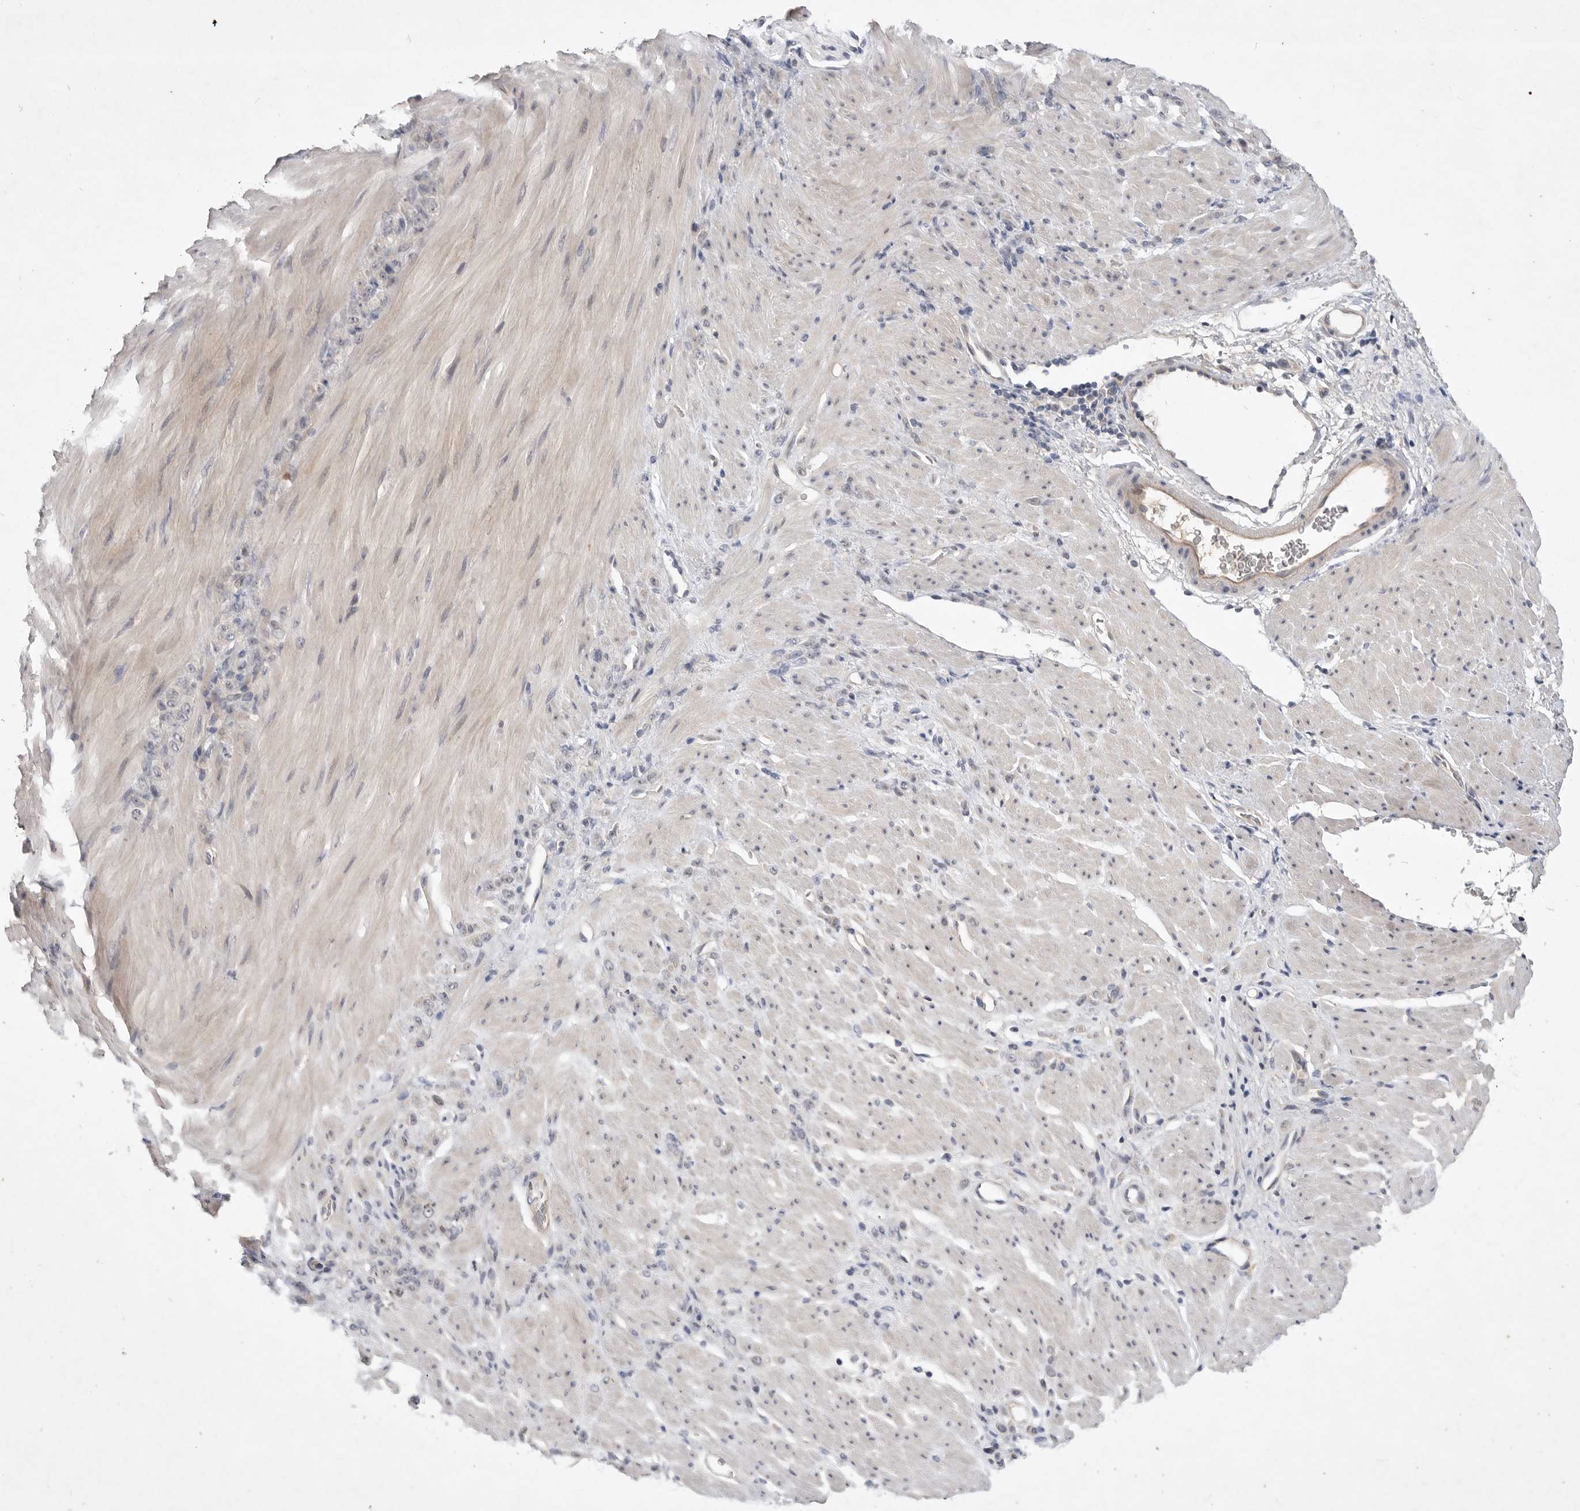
{"staining": {"intensity": "negative", "quantity": "none", "location": "none"}, "tissue": "stomach cancer", "cell_type": "Tumor cells", "image_type": "cancer", "snomed": [{"axis": "morphology", "description": "Normal tissue, NOS"}, {"axis": "morphology", "description": "Adenocarcinoma, NOS"}, {"axis": "topography", "description": "Stomach"}], "caption": "An IHC histopathology image of stomach cancer (adenocarcinoma) is shown. There is no staining in tumor cells of stomach cancer (adenocarcinoma).", "gene": "ITGAD", "patient": {"sex": "male", "age": 82}}